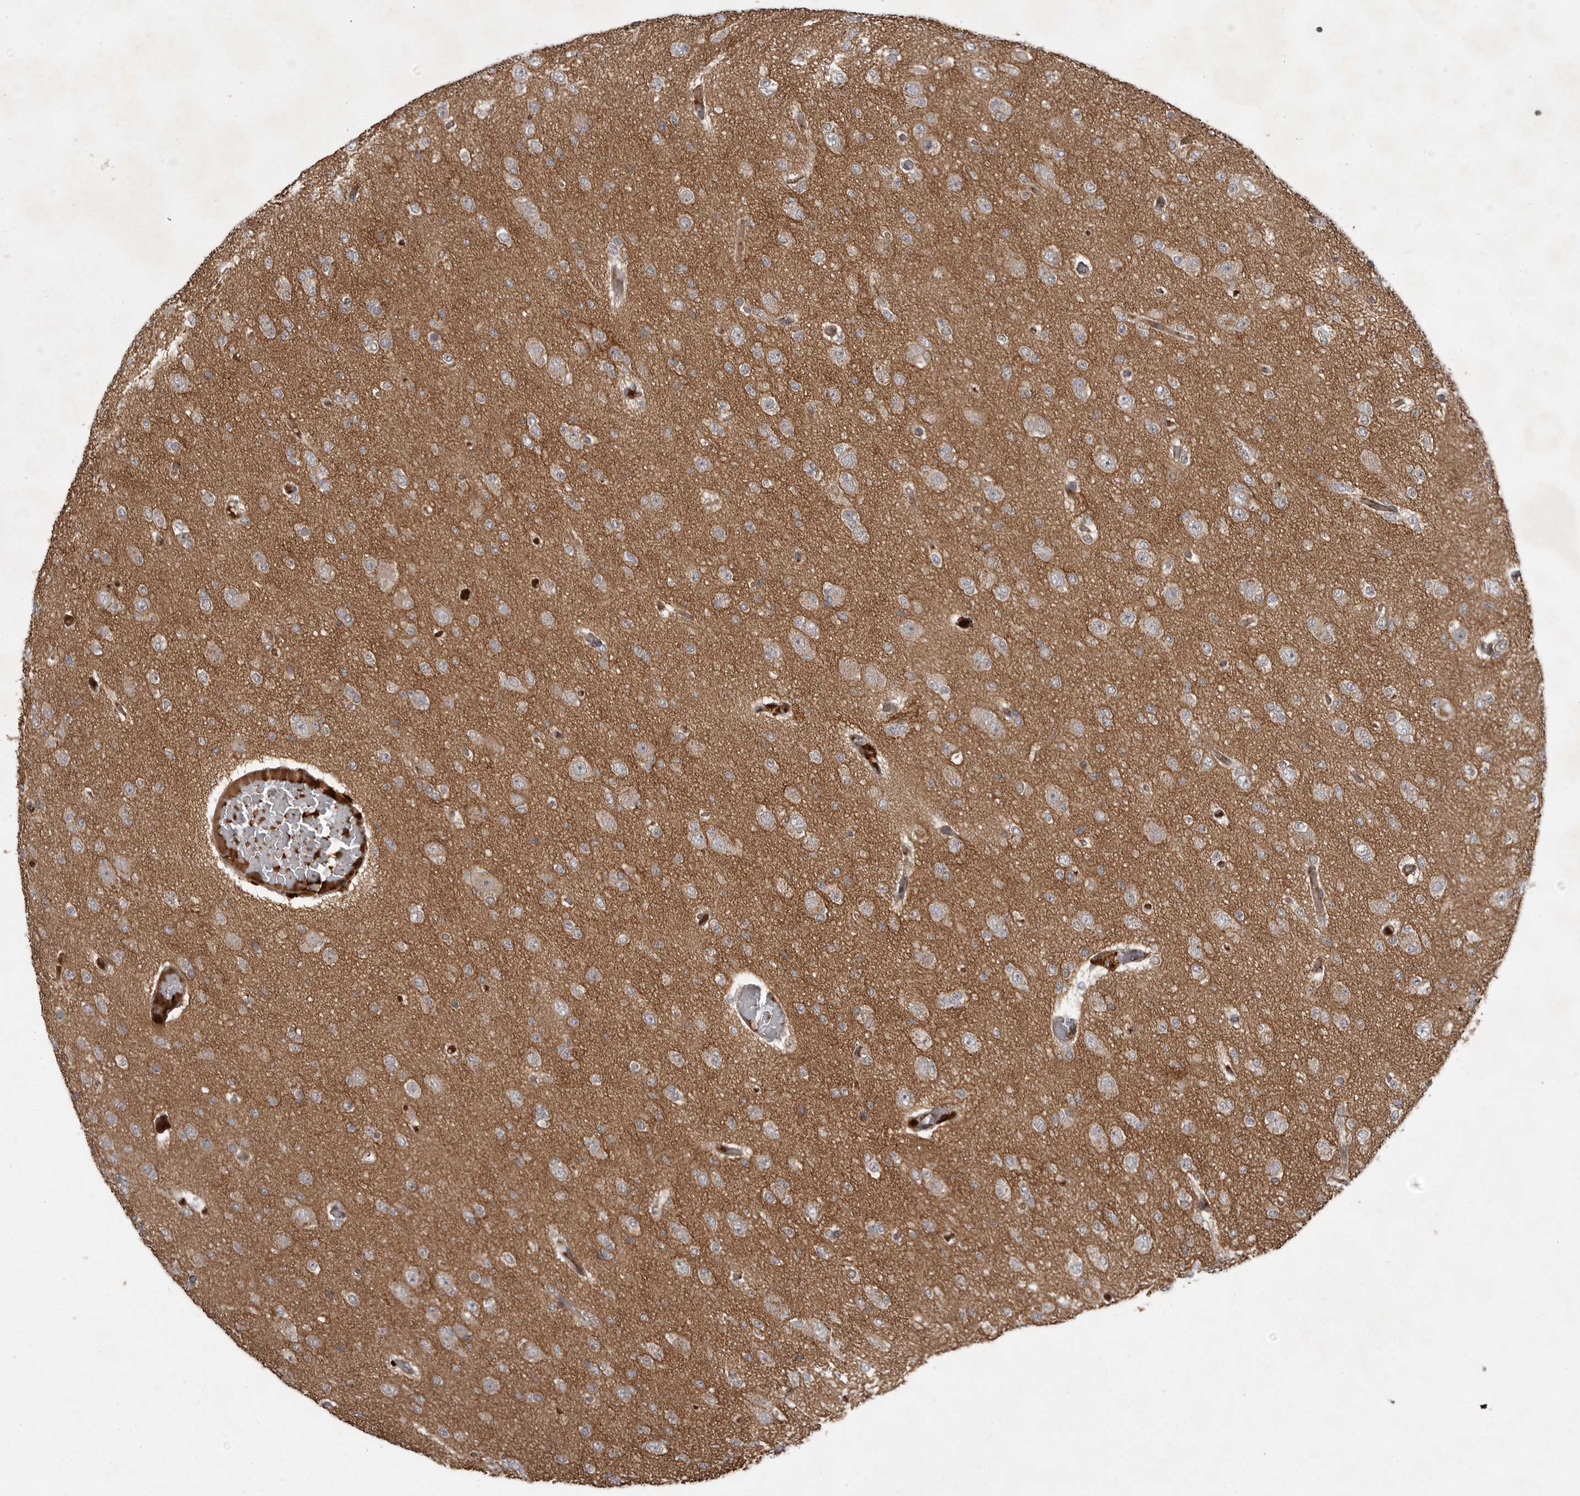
{"staining": {"intensity": "weak", "quantity": "<25%", "location": "cytoplasmic/membranous"}, "tissue": "glioma", "cell_type": "Tumor cells", "image_type": "cancer", "snomed": [{"axis": "morphology", "description": "Glioma, malignant, Low grade"}, {"axis": "topography", "description": "Brain"}], "caption": "This micrograph is of malignant glioma (low-grade) stained with immunohistochemistry (IHC) to label a protein in brown with the nuclei are counter-stained blue. There is no positivity in tumor cells.", "gene": "GPR31", "patient": {"sex": "female", "age": 22}}